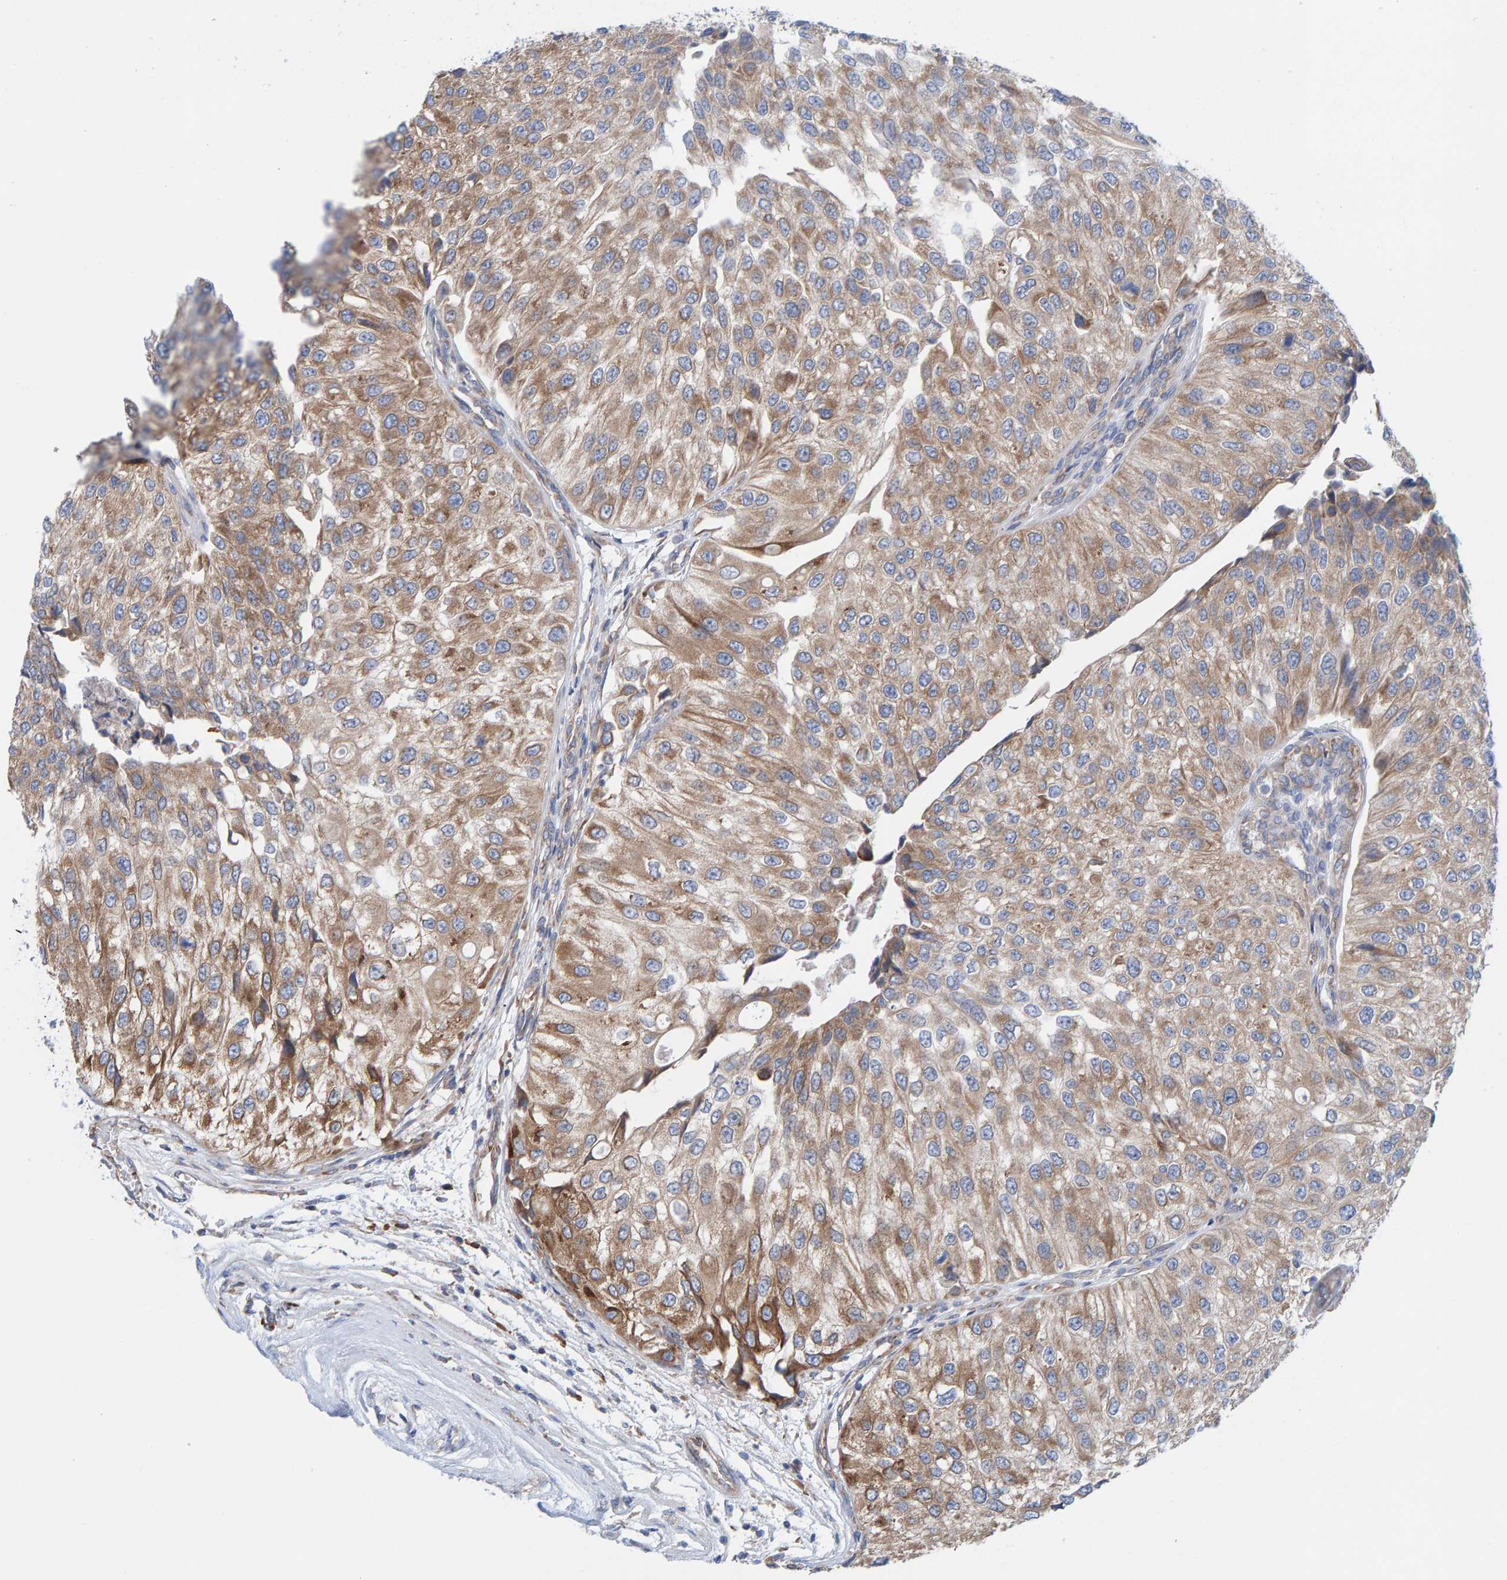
{"staining": {"intensity": "moderate", "quantity": ">75%", "location": "cytoplasmic/membranous"}, "tissue": "urothelial cancer", "cell_type": "Tumor cells", "image_type": "cancer", "snomed": [{"axis": "morphology", "description": "Urothelial carcinoma, High grade"}, {"axis": "topography", "description": "Kidney"}, {"axis": "topography", "description": "Urinary bladder"}], "caption": "Protein analysis of urothelial cancer tissue exhibits moderate cytoplasmic/membranous expression in approximately >75% of tumor cells.", "gene": "CDK5RAP3", "patient": {"sex": "male", "age": 77}}